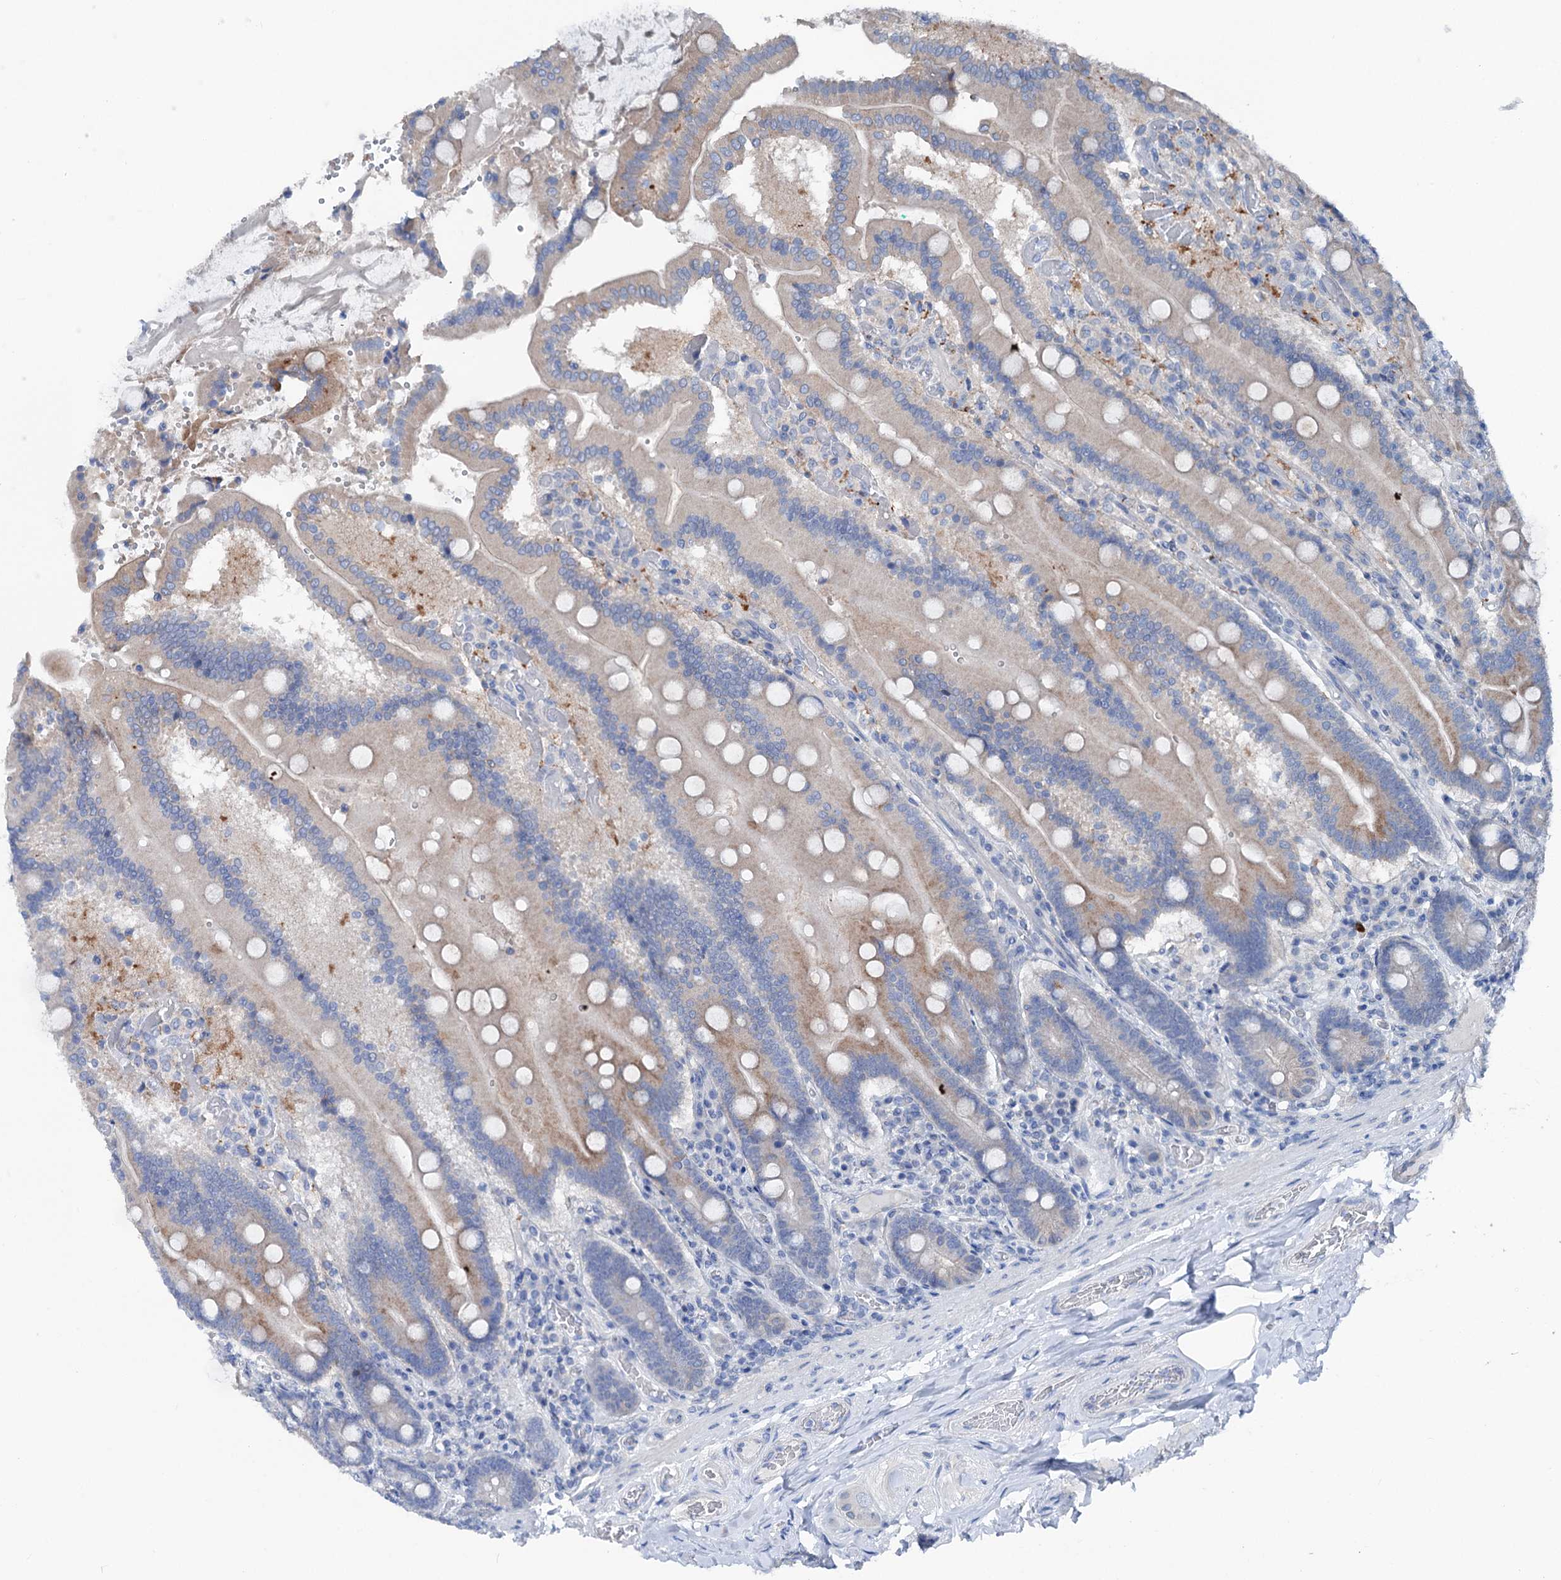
{"staining": {"intensity": "strong", "quantity": "25%-75%", "location": "cytoplasmic/membranous"}, "tissue": "duodenum", "cell_type": "Glandular cells", "image_type": "normal", "snomed": [{"axis": "morphology", "description": "Normal tissue, NOS"}, {"axis": "topography", "description": "Duodenum"}], "caption": "Immunohistochemistry of benign human duodenum exhibits high levels of strong cytoplasmic/membranous staining in about 25%-75% of glandular cells. Immunohistochemistry (ihc) stains the protein of interest in brown and the nuclei are stained blue.", "gene": "SHROOM1", "patient": {"sex": "female", "age": 62}}